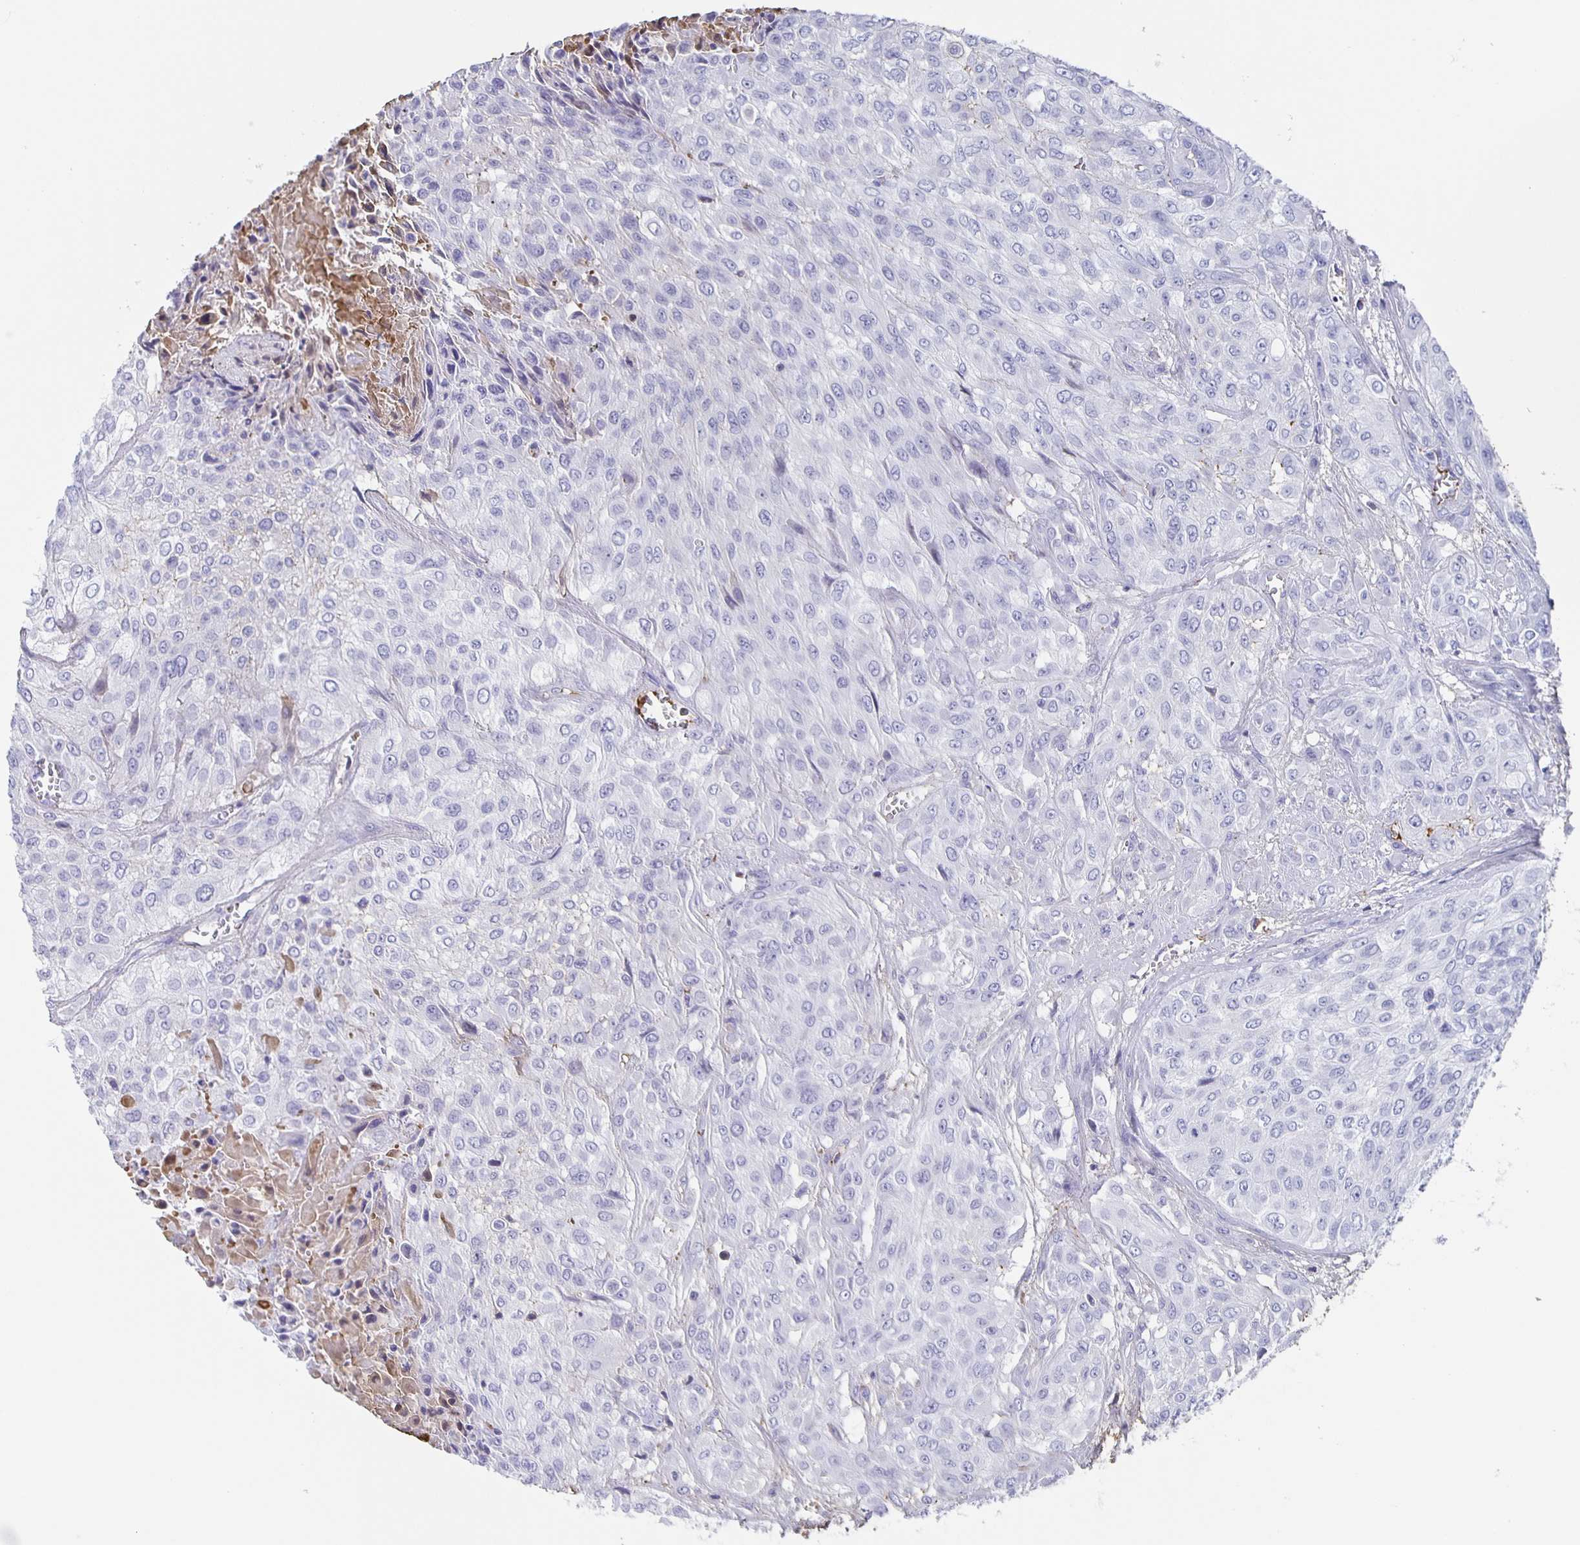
{"staining": {"intensity": "negative", "quantity": "none", "location": "none"}, "tissue": "urothelial cancer", "cell_type": "Tumor cells", "image_type": "cancer", "snomed": [{"axis": "morphology", "description": "Urothelial carcinoma, High grade"}, {"axis": "topography", "description": "Urinary bladder"}], "caption": "High magnification brightfield microscopy of urothelial carcinoma (high-grade) stained with DAB (3,3'-diaminobenzidine) (brown) and counterstained with hematoxylin (blue): tumor cells show no significant staining. (Brightfield microscopy of DAB (3,3'-diaminobenzidine) immunohistochemistry at high magnification).", "gene": "FGA", "patient": {"sex": "male", "age": 57}}